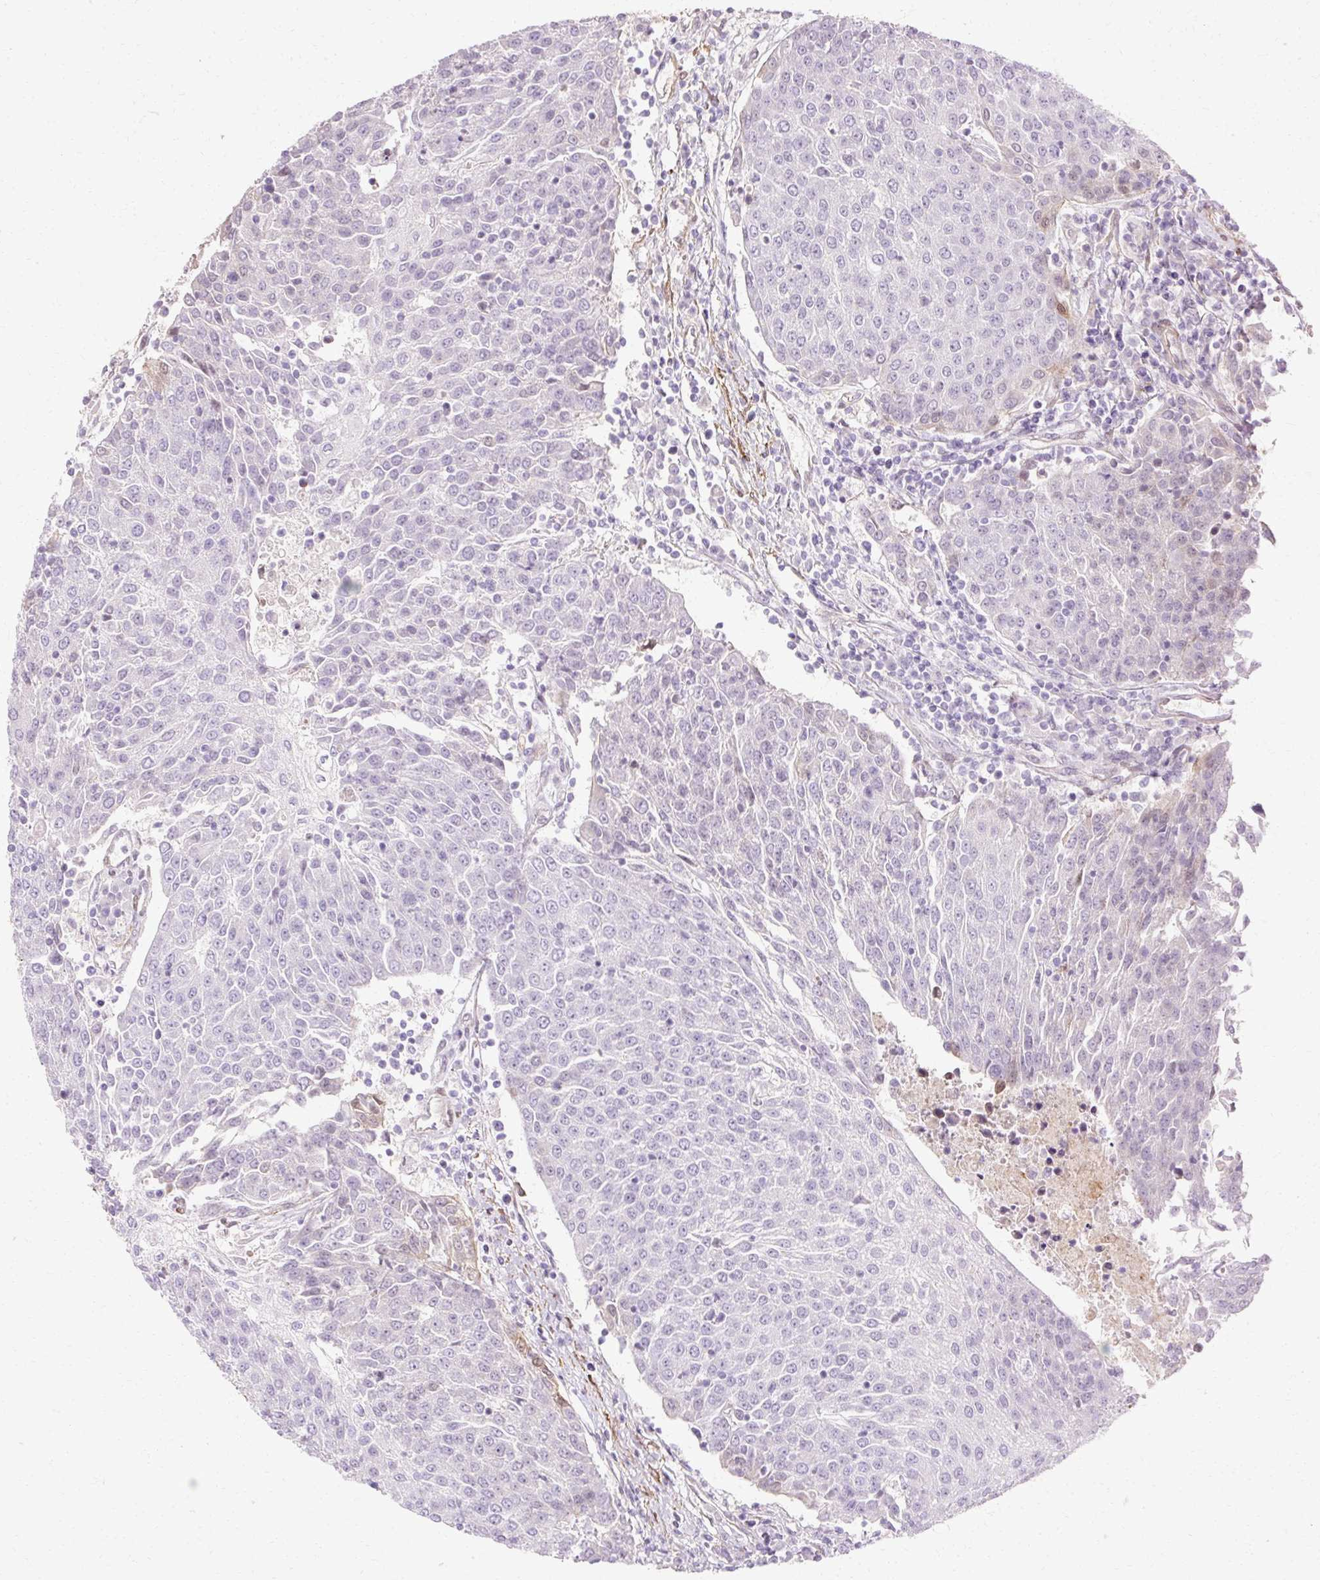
{"staining": {"intensity": "negative", "quantity": "none", "location": "none"}, "tissue": "urothelial cancer", "cell_type": "Tumor cells", "image_type": "cancer", "snomed": [{"axis": "morphology", "description": "Urothelial carcinoma, High grade"}, {"axis": "topography", "description": "Urinary bladder"}], "caption": "This is an immunohistochemistry (IHC) image of urothelial cancer. There is no staining in tumor cells.", "gene": "CNN3", "patient": {"sex": "female", "age": 85}}